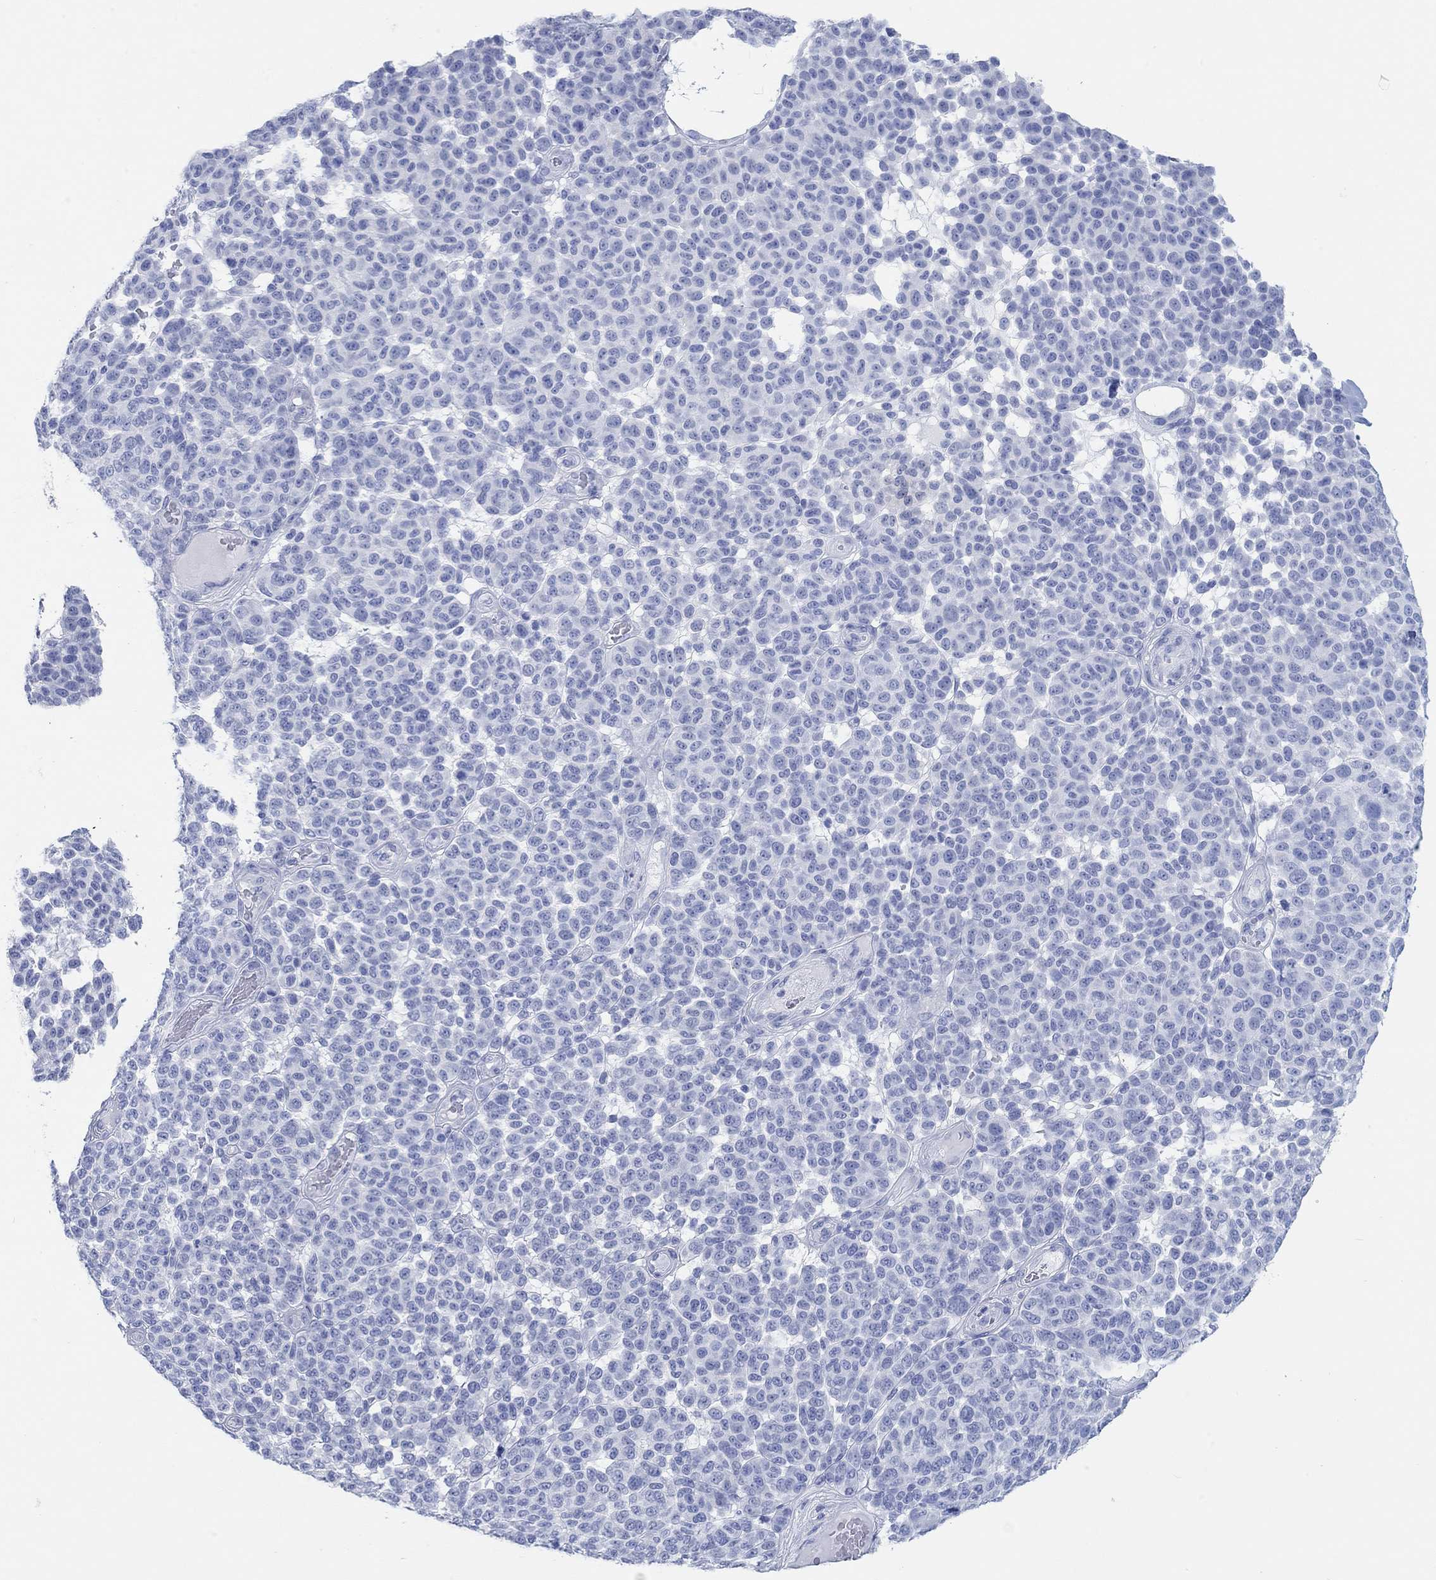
{"staining": {"intensity": "negative", "quantity": "none", "location": "none"}, "tissue": "melanoma", "cell_type": "Tumor cells", "image_type": "cancer", "snomed": [{"axis": "morphology", "description": "Malignant melanoma, NOS"}, {"axis": "topography", "description": "Skin"}], "caption": "Immunohistochemical staining of melanoma shows no significant positivity in tumor cells. The staining was performed using DAB (3,3'-diaminobenzidine) to visualize the protein expression in brown, while the nuclei were stained in blue with hematoxylin (Magnification: 20x).", "gene": "AK8", "patient": {"sex": "male", "age": 59}}